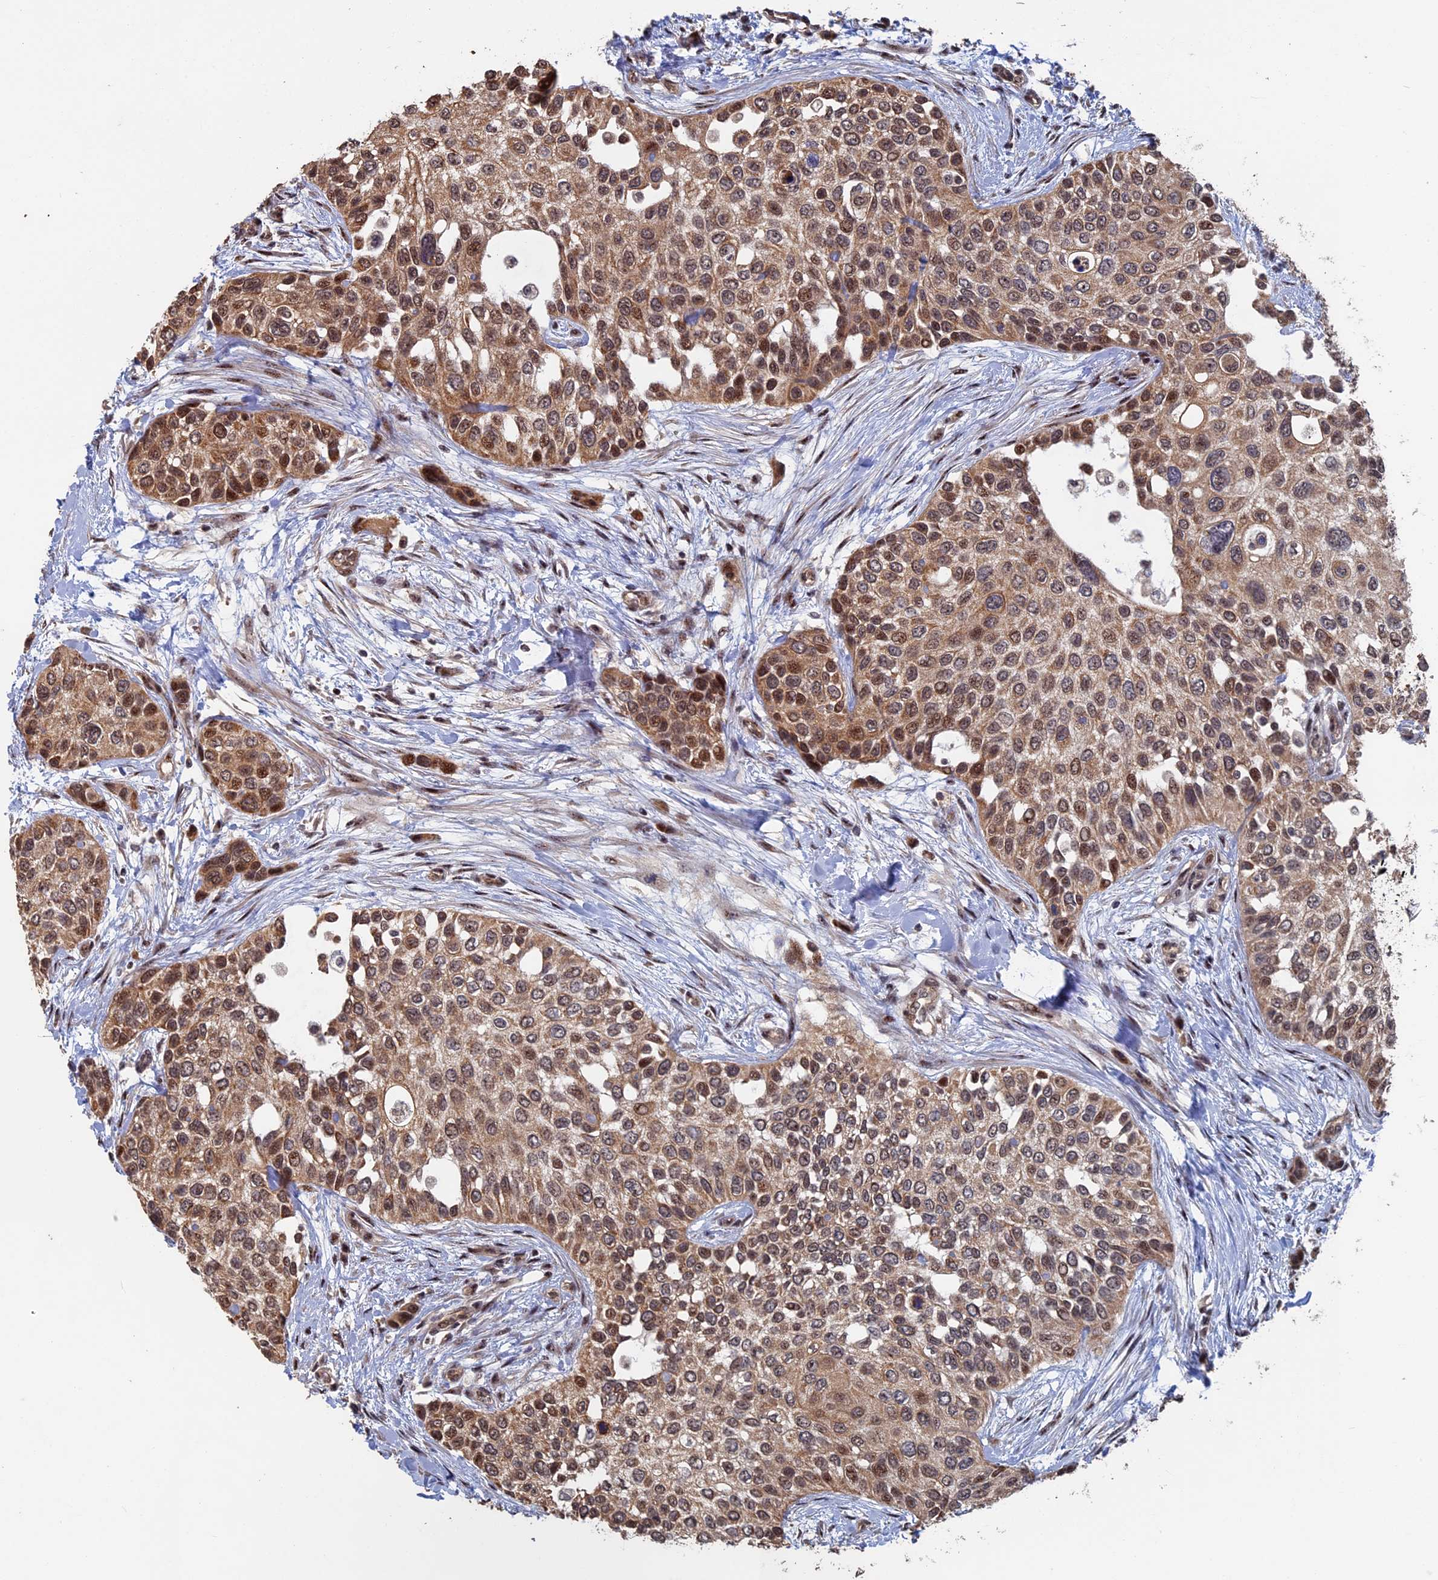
{"staining": {"intensity": "moderate", "quantity": ">75%", "location": "cytoplasmic/membranous,nuclear"}, "tissue": "urothelial cancer", "cell_type": "Tumor cells", "image_type": "cancer", "snomed": [{"axis": "morphology", "description": "Normal tissue, NOS"}, {"axis": "morphology", "description": "Urothelial carcinoma, High grade"}, {"axis": "topography", "description": "Vascular tissue"}, {"axis": "topography", "description": "Urinary bladder"}], "caption": "Urothelial carcinoma (high-grade) was stained to show a protein in brown. There is medium levels of moderate cytoplasmic/membranous and nuclear positivity in about >75% of tumor cells.", "gene": "KIAA1328", "patient": {"sex": "female", "age": 56}}